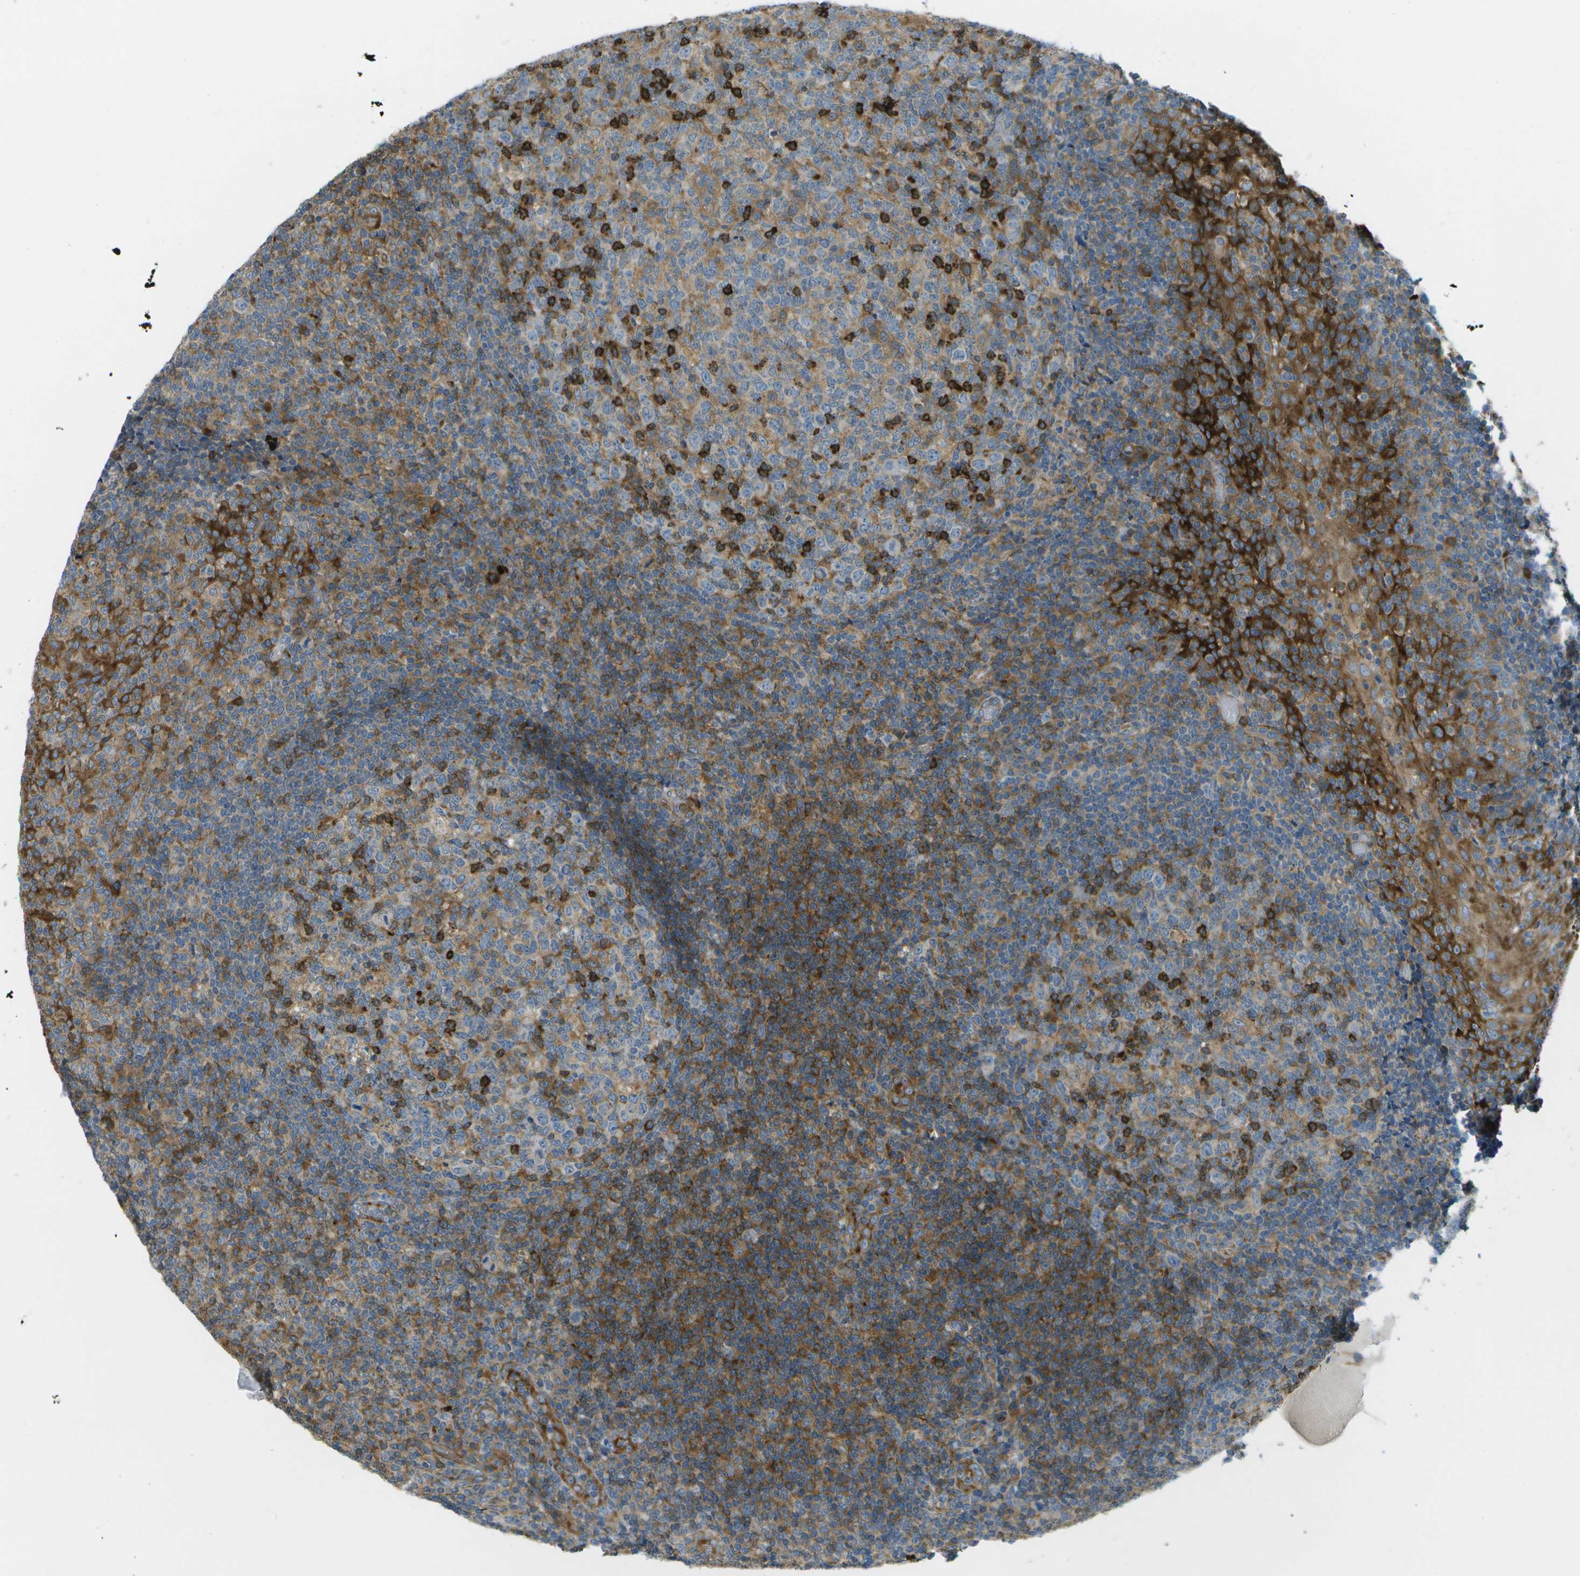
{"staining": {"intensity": "strong", "quantity": "<25%", "location": "cytoplasmic/membranous"}, "tissue": "tonsil", "cell_type": "Germinal center cells", "image_type": "normal", "snomed": [{"axis": "morphology", "description": "Normal tissue, NOS"}, {"axis": "topography", "description": "Tonsil"}], "caption": "This histopathology image demonstrates IHC staining of normal human tonsil, with medium strong cytoplasmic/membranous positivity in about <25% of germinal center cells.", "gene": "WNK2", "patient": {"sex": "female", "age": 19}}